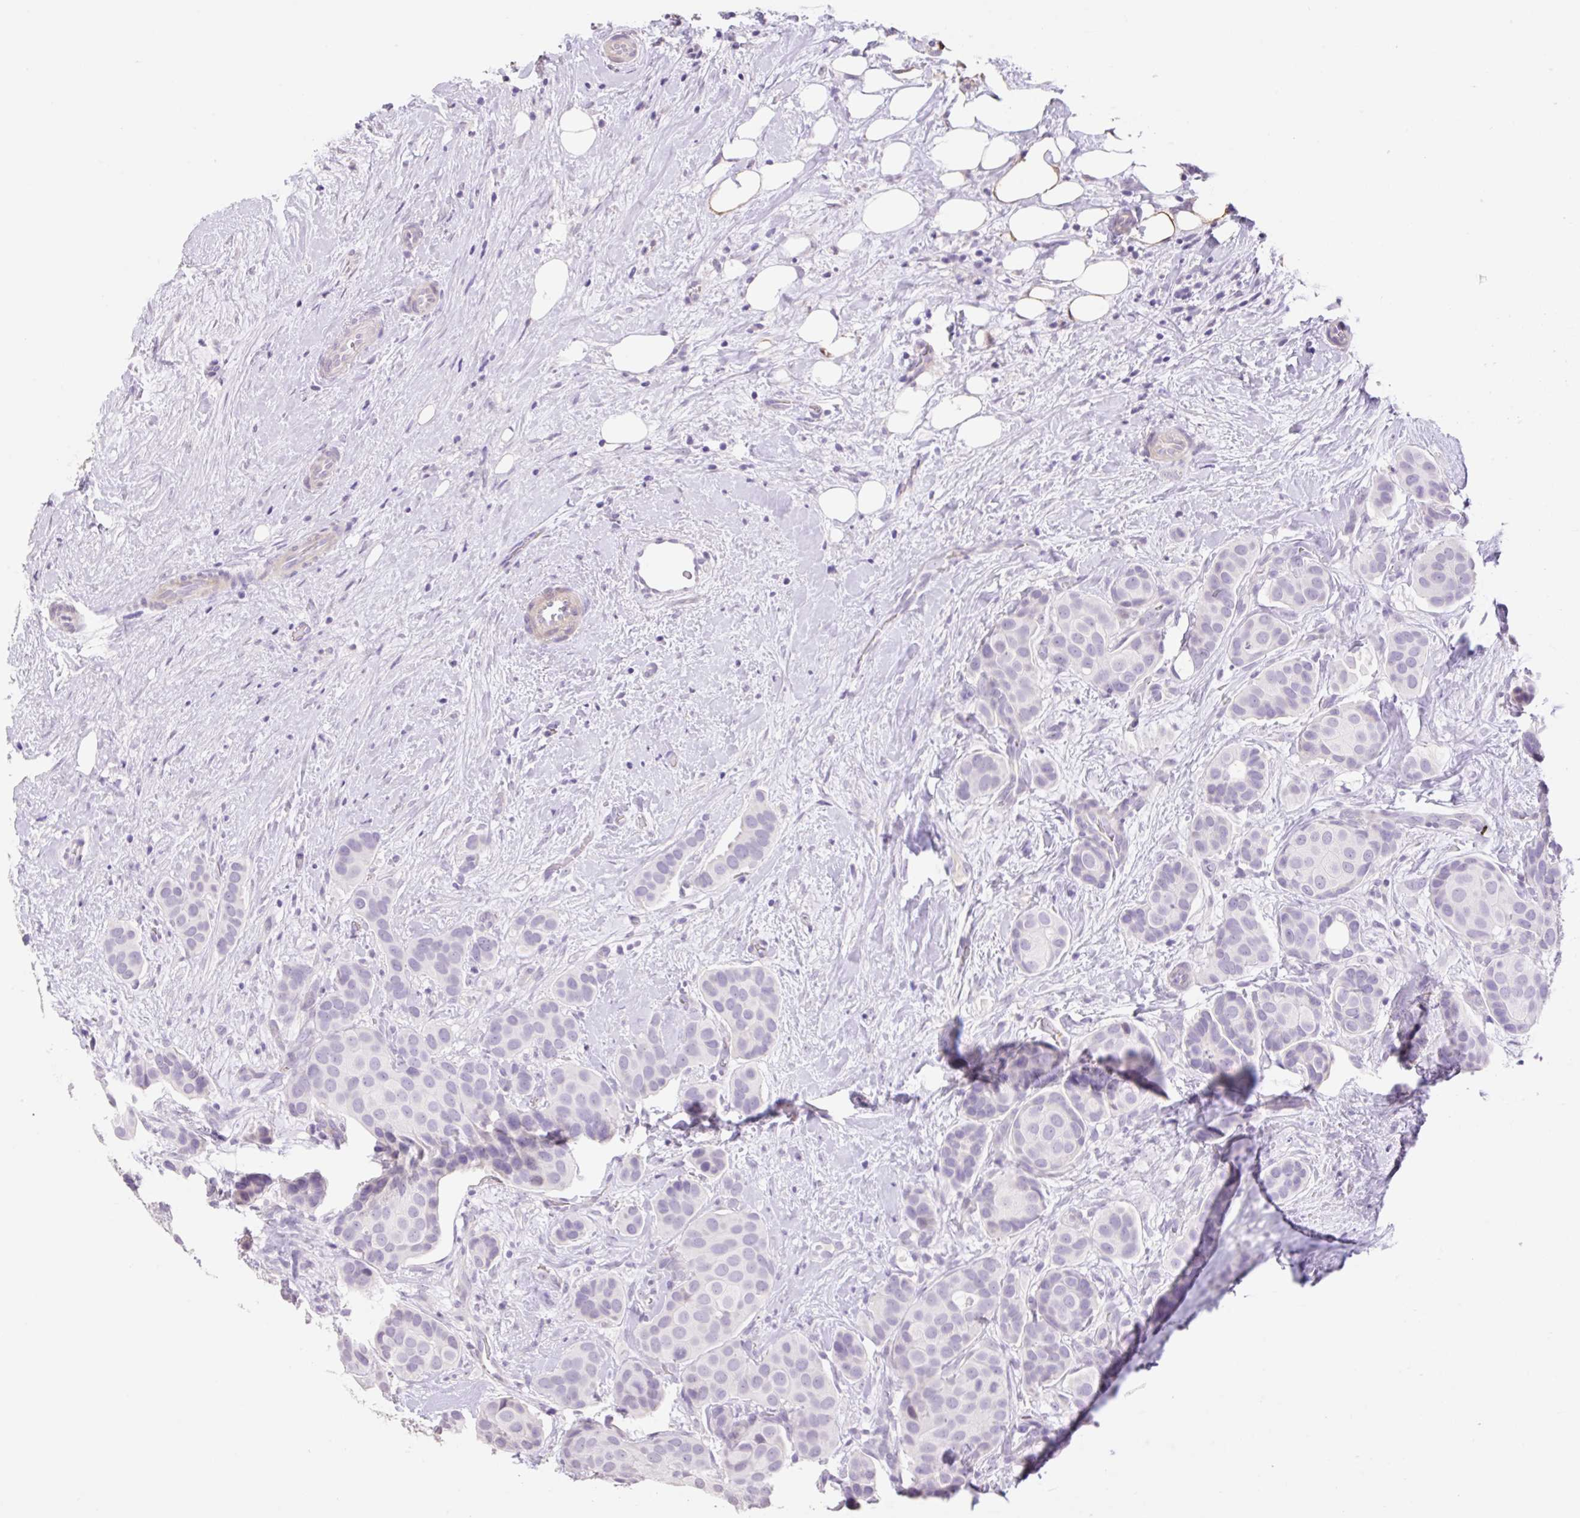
{"staining": {"intensity": "negative", "quantity": "none", "location": "none"}, "tissue": "breast cancer", "cell_type": "Tumor cells", "image_type": "cancer", "snomed": [{"axis": "morphology", "description": "Duct carcinoma"}, {"axis": "topography", "description": "Breast"}], "caption": "Tumor cells are negative for brown protein staining in breast invasive ductal carcinoma.", "gene": "HCRTR2", "patient": {"sex": "female", "age": 70}}